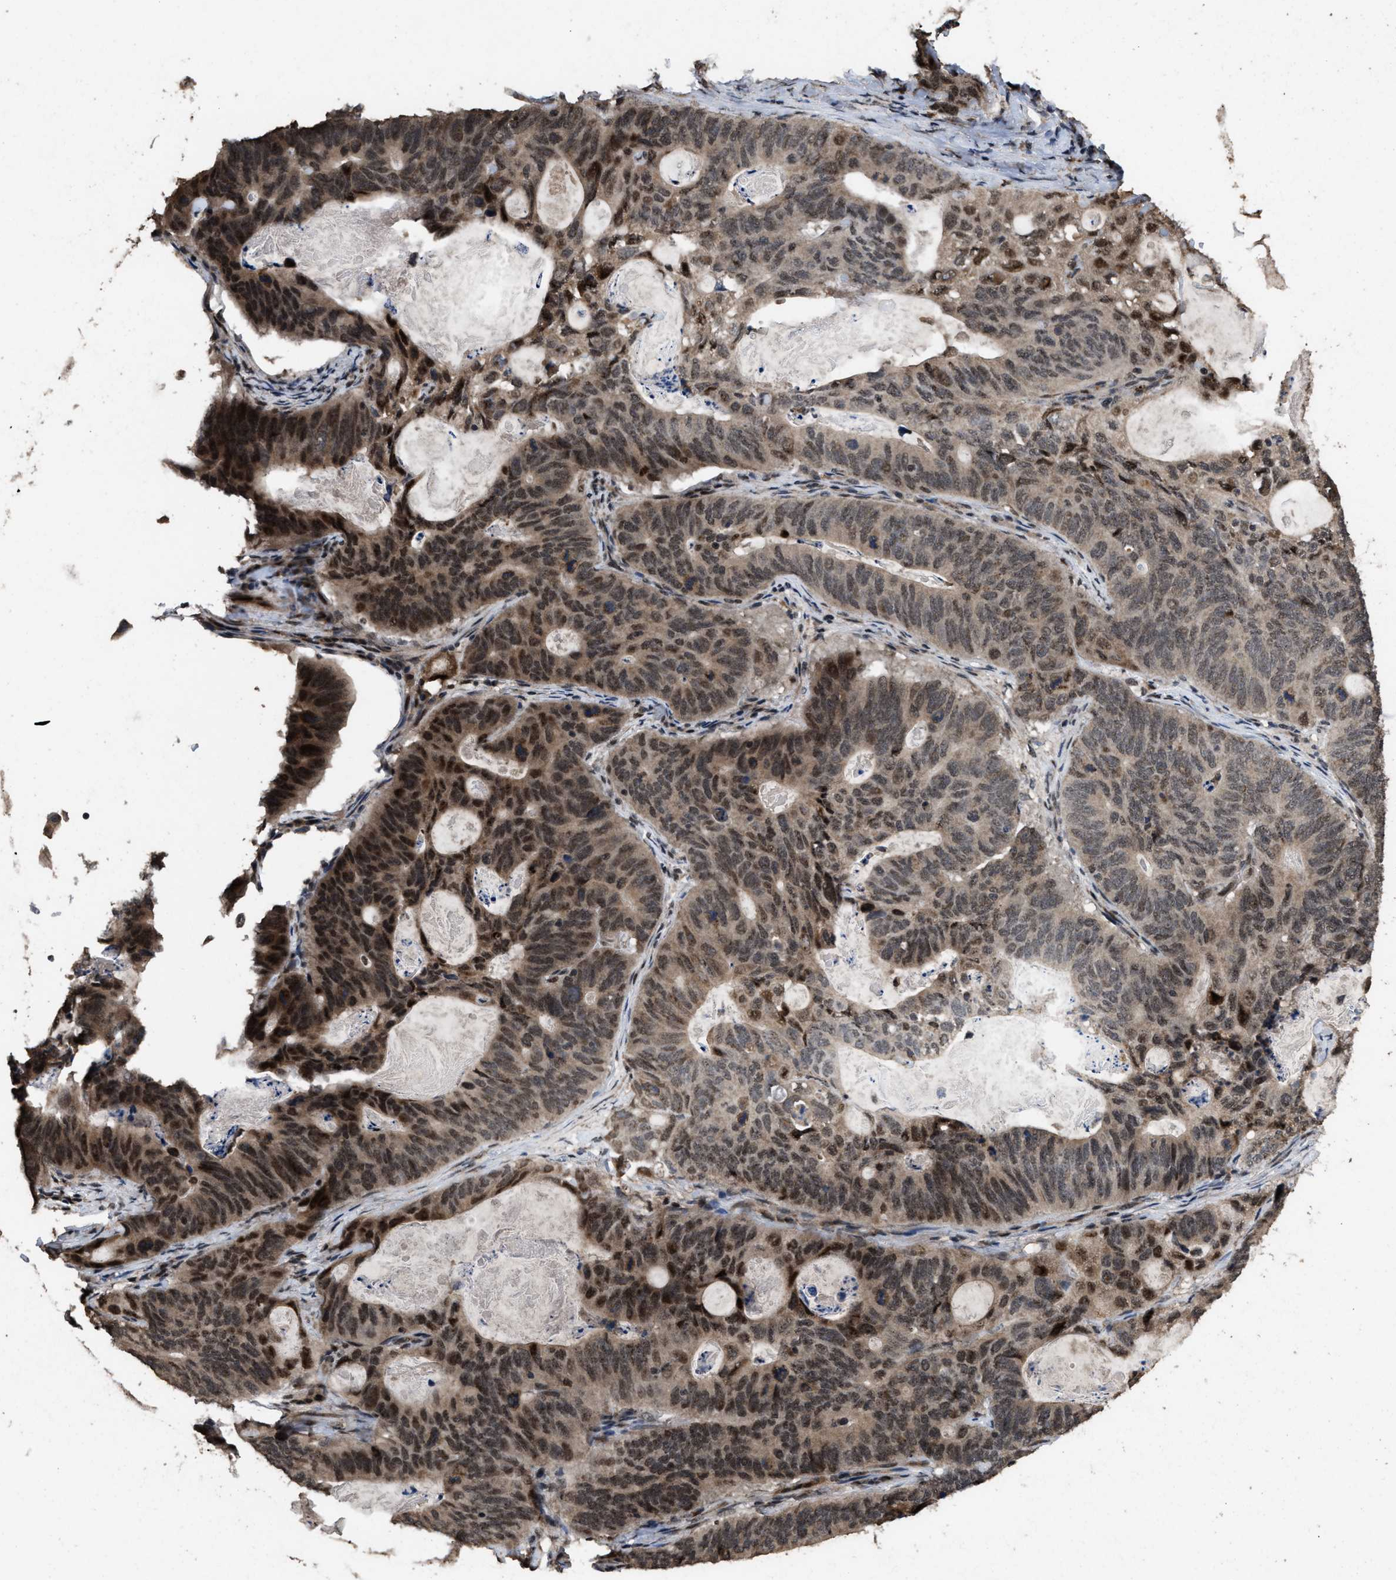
{"staining": {"intensity": "moderate", "quantity": ">75%", "location": "cytoplasmic/membranous,nuclear"}, "tissue": "stomach cancer", "cell_type": "Tumor cells", "image_type": "cancer", "snomed": [{"axis": "morphology", "description": "Normal tissue, NOS"}, {"axis": "morphology", "description": "Adenocarcinoma, NOS"}, {"axis": "topography", "description": "Stomach"}], "caption": "DAB (3,3'-diaminobenzidine) immunohistochemical staining of stomach cancer (adenocarcinoma) exhibits moderate cytoplasmic/membranous and nuclear protein positivity in approximately >75% of tumor cells. (IHC, brightfield microscopy, high magnification).", "gene": "HAUS6", "patient": {"sex": "female", "age": 89}}